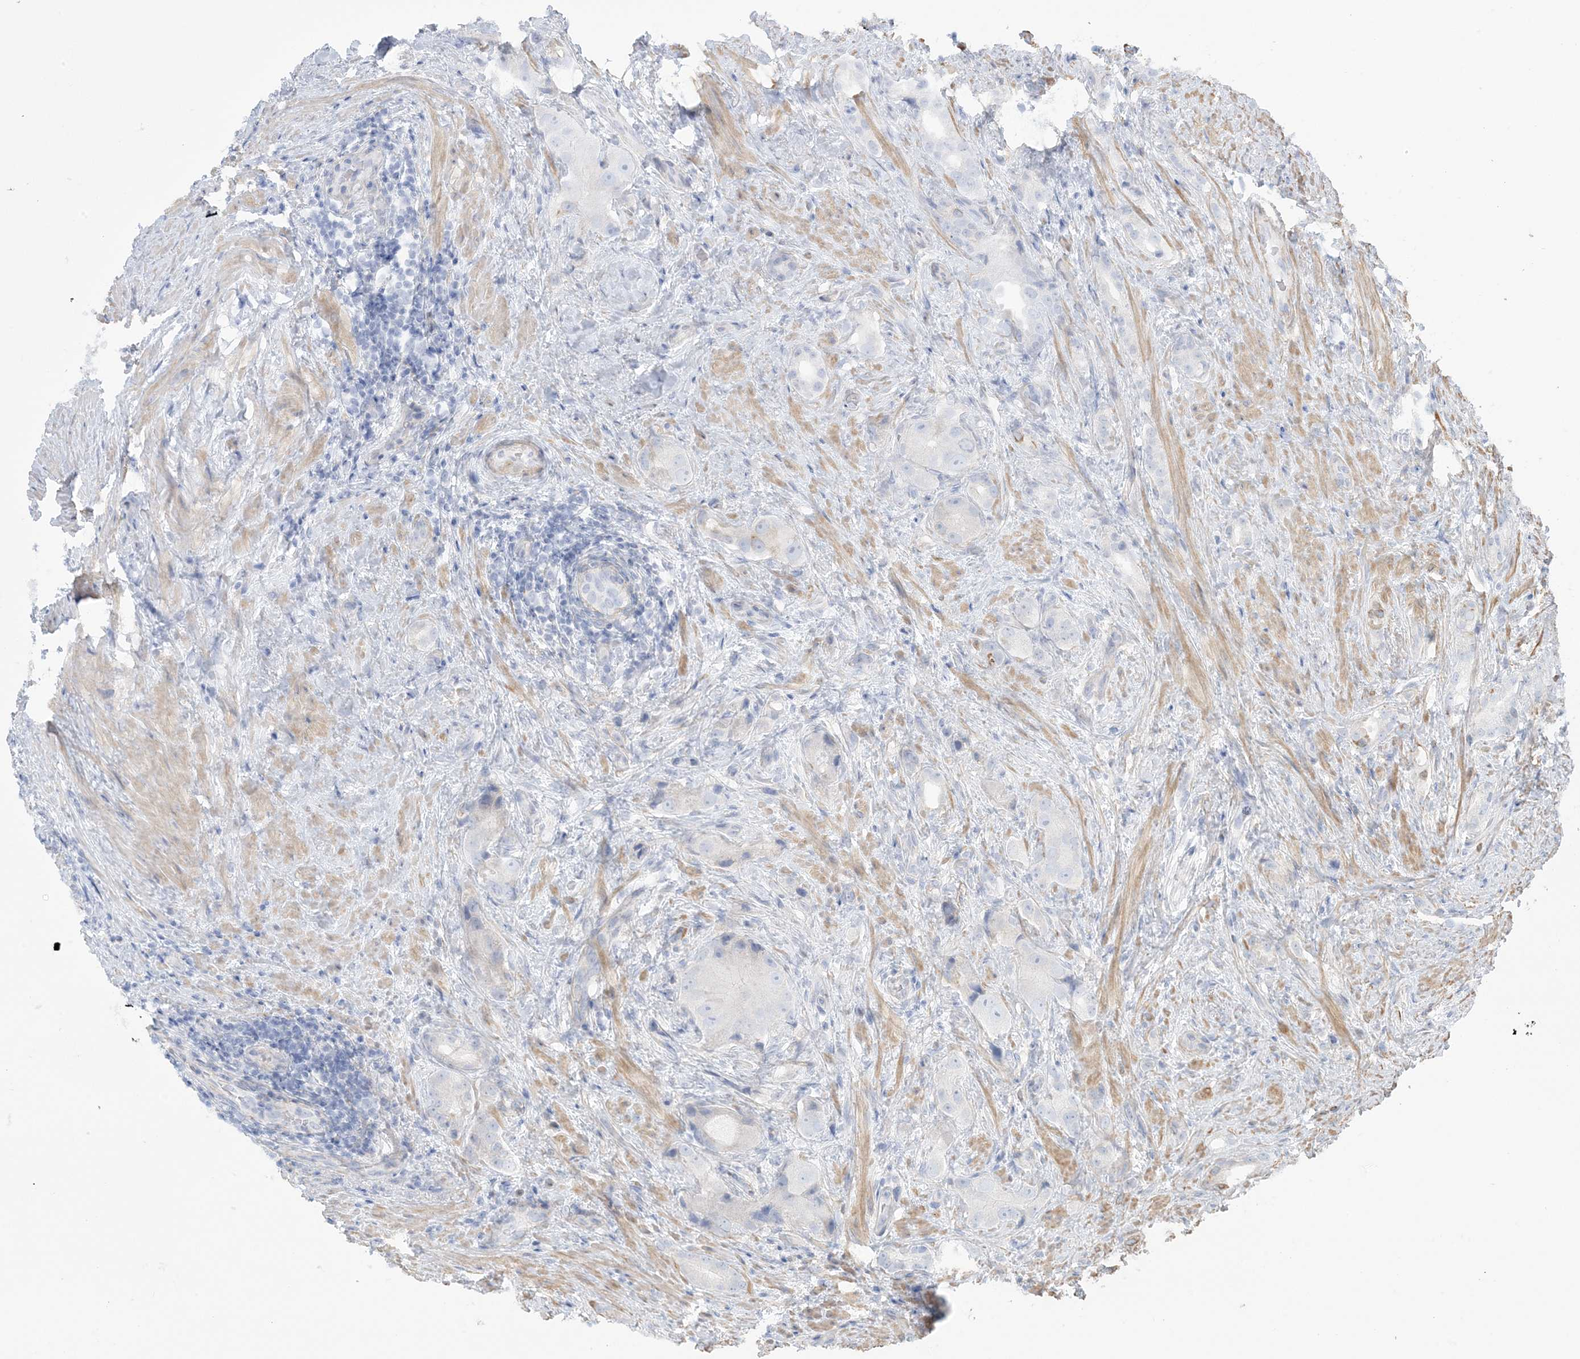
{"staining": {"intensity": "negative", "quantity": "none", "location": "none"}, "tissue": "prostate cancer", "cell_type": "Tumor cells", "image_type": "cancer", "snomed": [{"axis": "morphology", "description": "Adenocarcinoma, Low grade"}, {"axis": "topography", "description": "Prostate"}], "caption": "Adenocarcinoma (low-grade) (prostate) was stained to show a protein in brown. There is no significant expression in tumor cells.", "gene": "AGXT", "patient": {"sex": "male", "age": 71}}